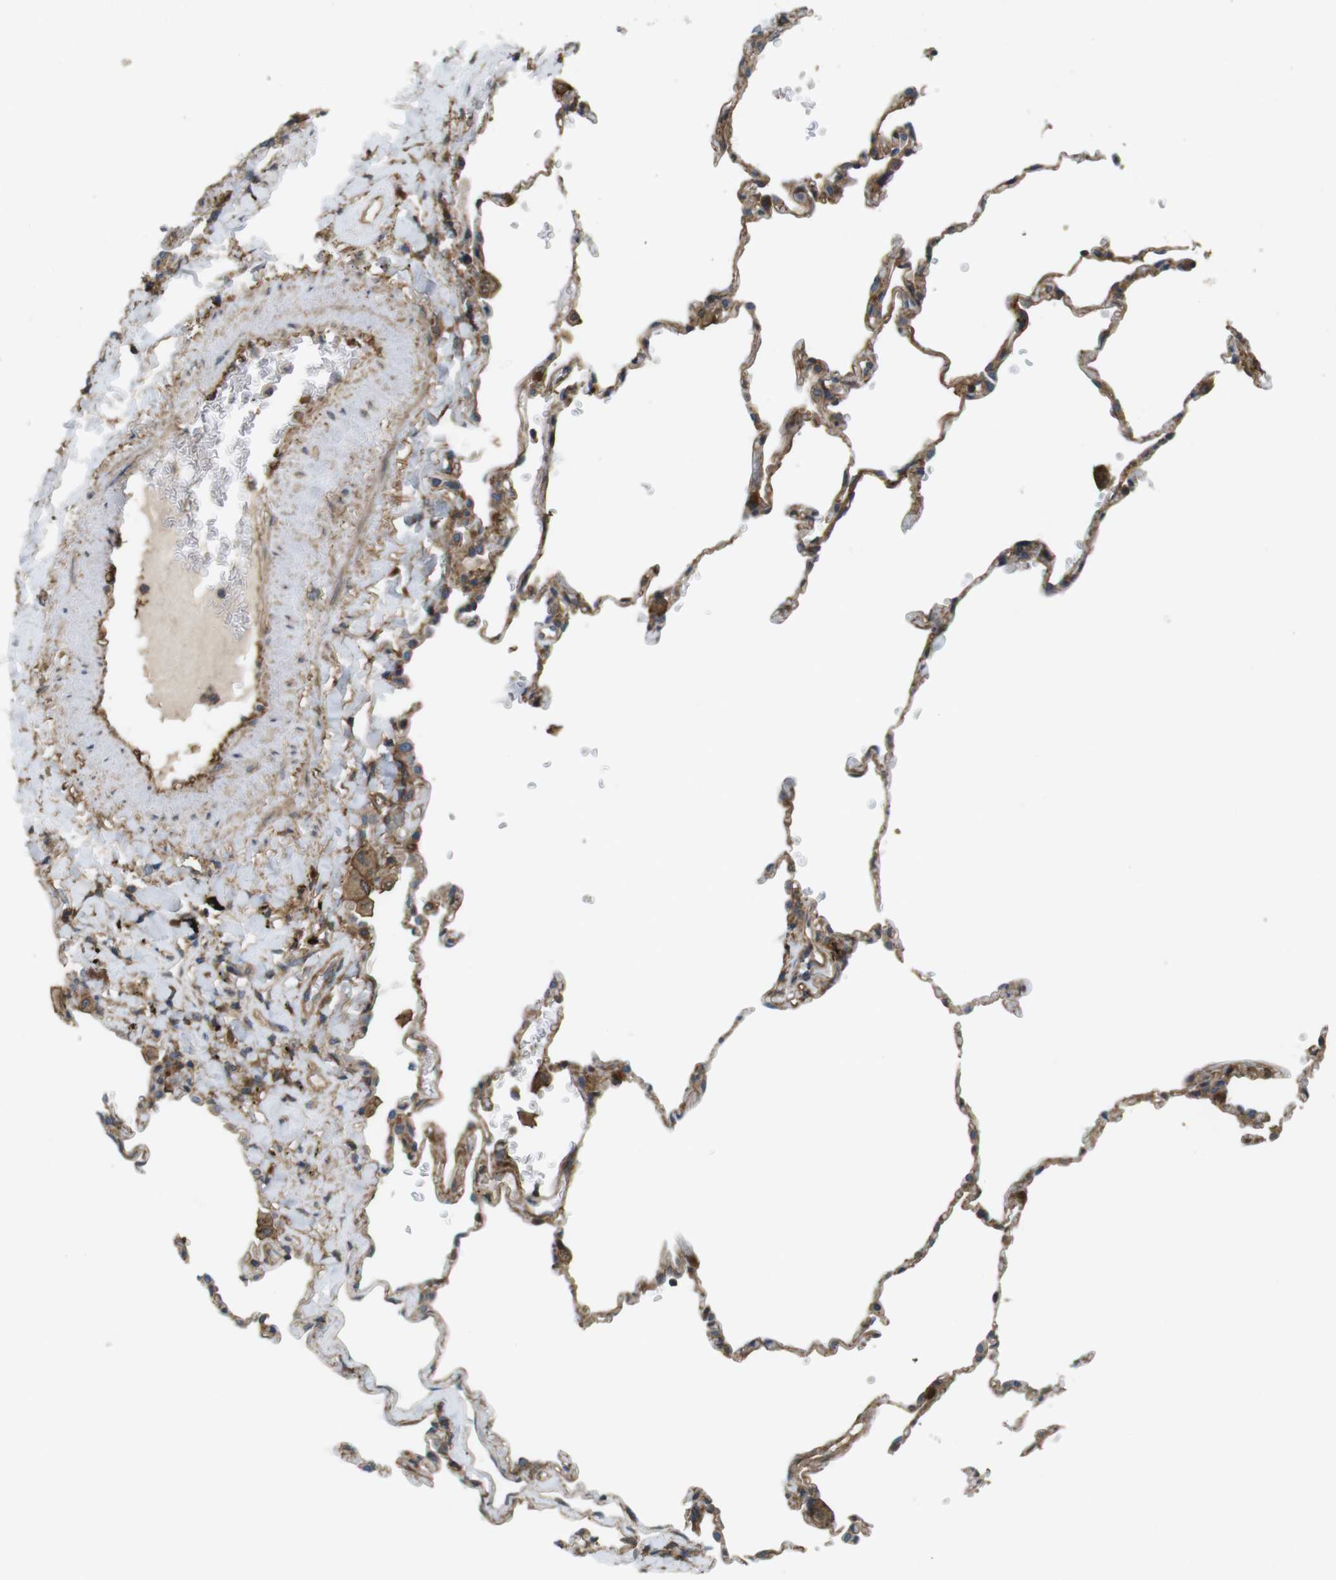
{"staining": {"intensity": "moderate", "quantity": "25%-75%", "location": "cytoplasmic/membranous"}, "tissue": "lung", "cell_type": "Alveolar cells", "image_type": "normal", "snomed": [{"axis": "morphology", "description": "Normal tissue, NOS"}, {"axis": "topography", "description": "Lung"}], "caption": "Immunohistochemistry staining of benign lung, which demonstrates medium levels of moderate cytoplasmic/membranous positivity in about 25%-75% of alveolar cells indicating moderate cytoplasmic/membranous protein staining. The staining was performed using DAB (3,3'-diaminobenzidine) (brown) for protein detection and nuclei were counterstained in hematoxylin (blue).", "gene": "DDAH2", "patient": {"sex": "male", "age": 59}}